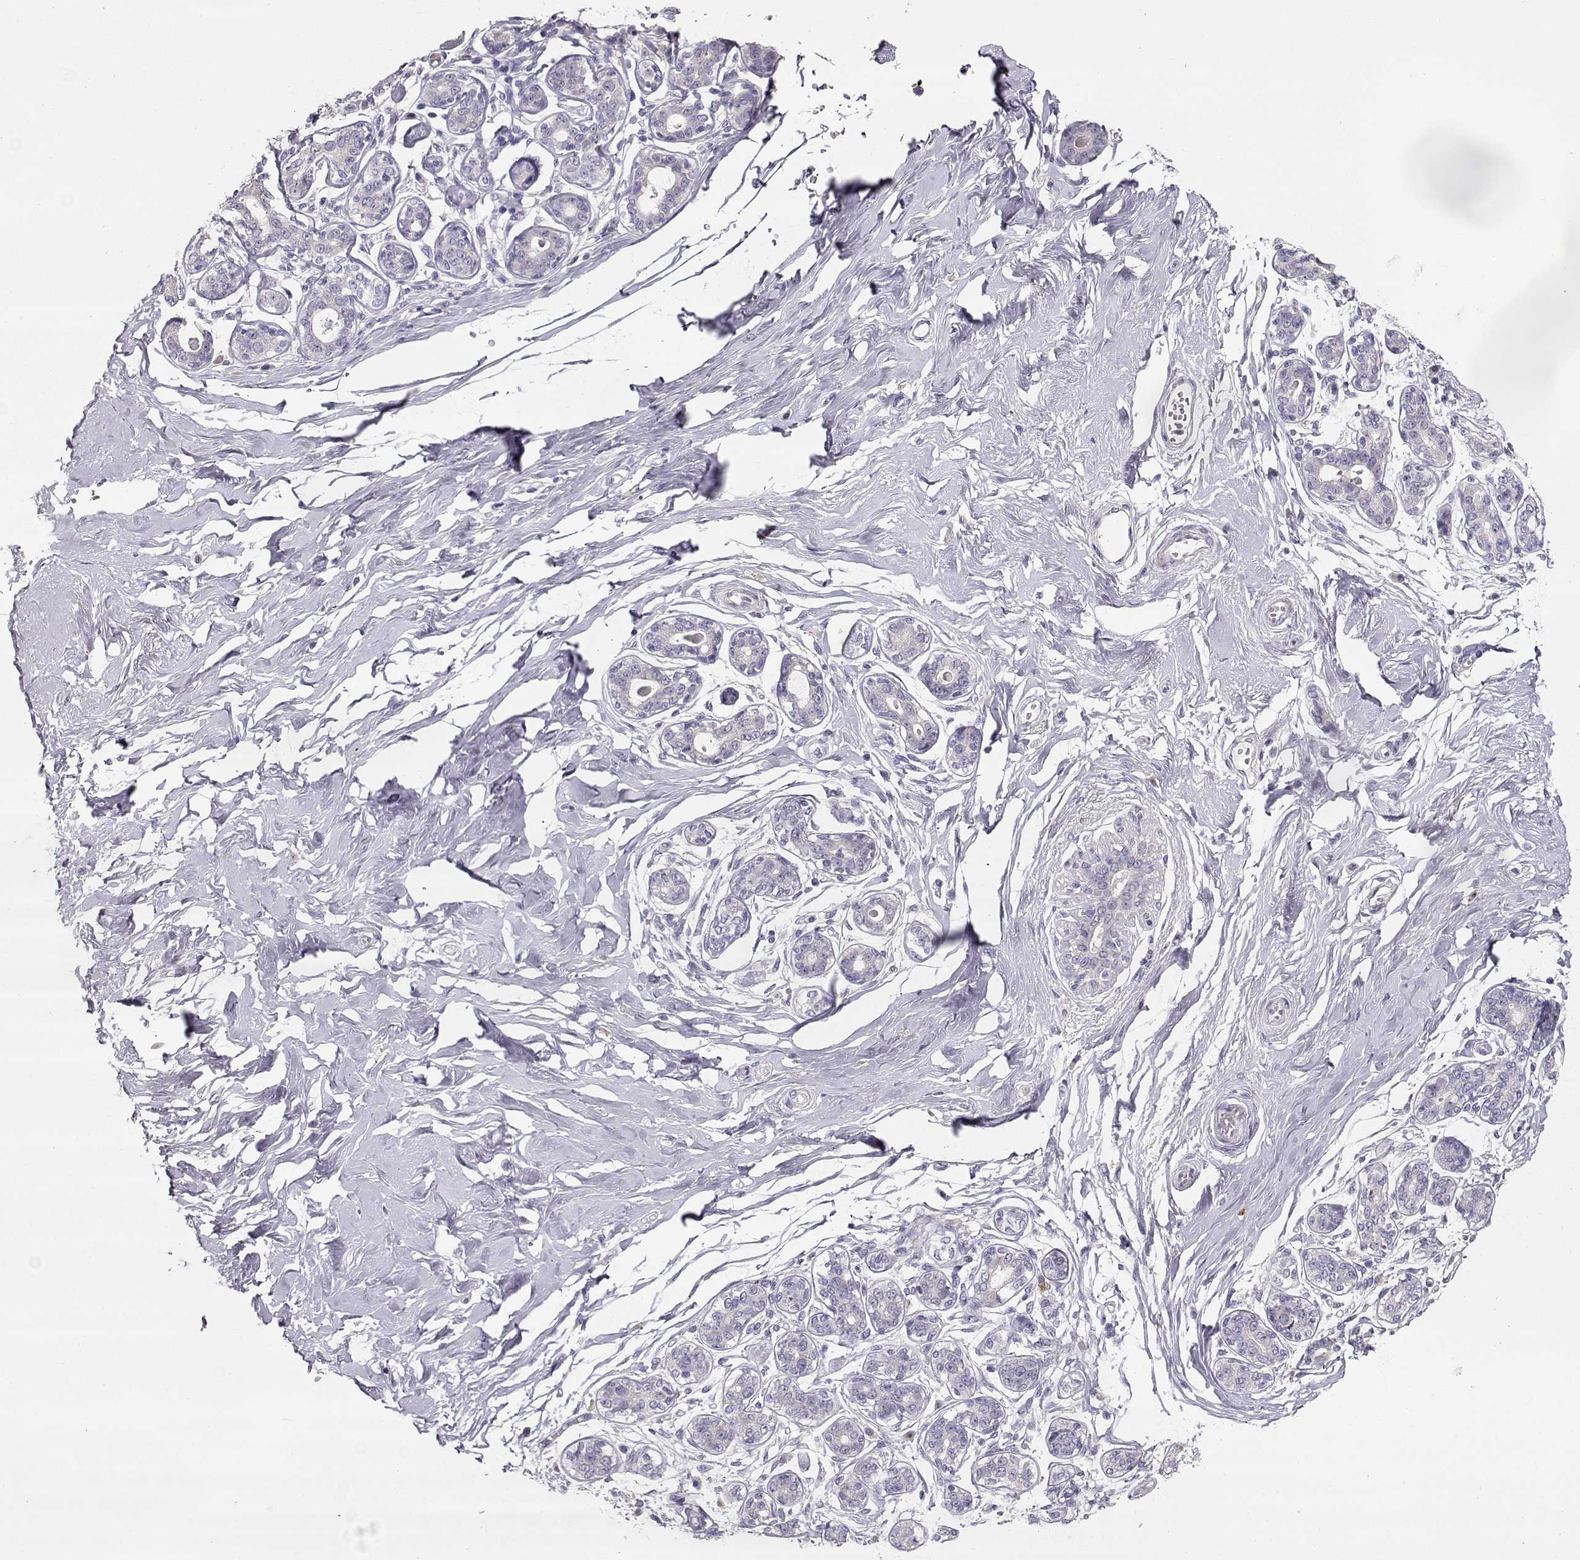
{"staining": {"intensity": "negative", "quantity": "none", "location": "none"}, "tissue": "breast", "cell_type": "Adipocytes", "image_type": "normal", "snomed": [{"axis": "morphology", "description": "Normal tissue, NOS"}, {"axis": "topography", "description": "Skin"}, {"axis": "topography", "description": "Breast"}], "caption": "Breast stained for a protein using IHC shows no positivity adipocytes.", "gene": "GLIPR1L2", "patient": {"sex": "female", "age": 43}}